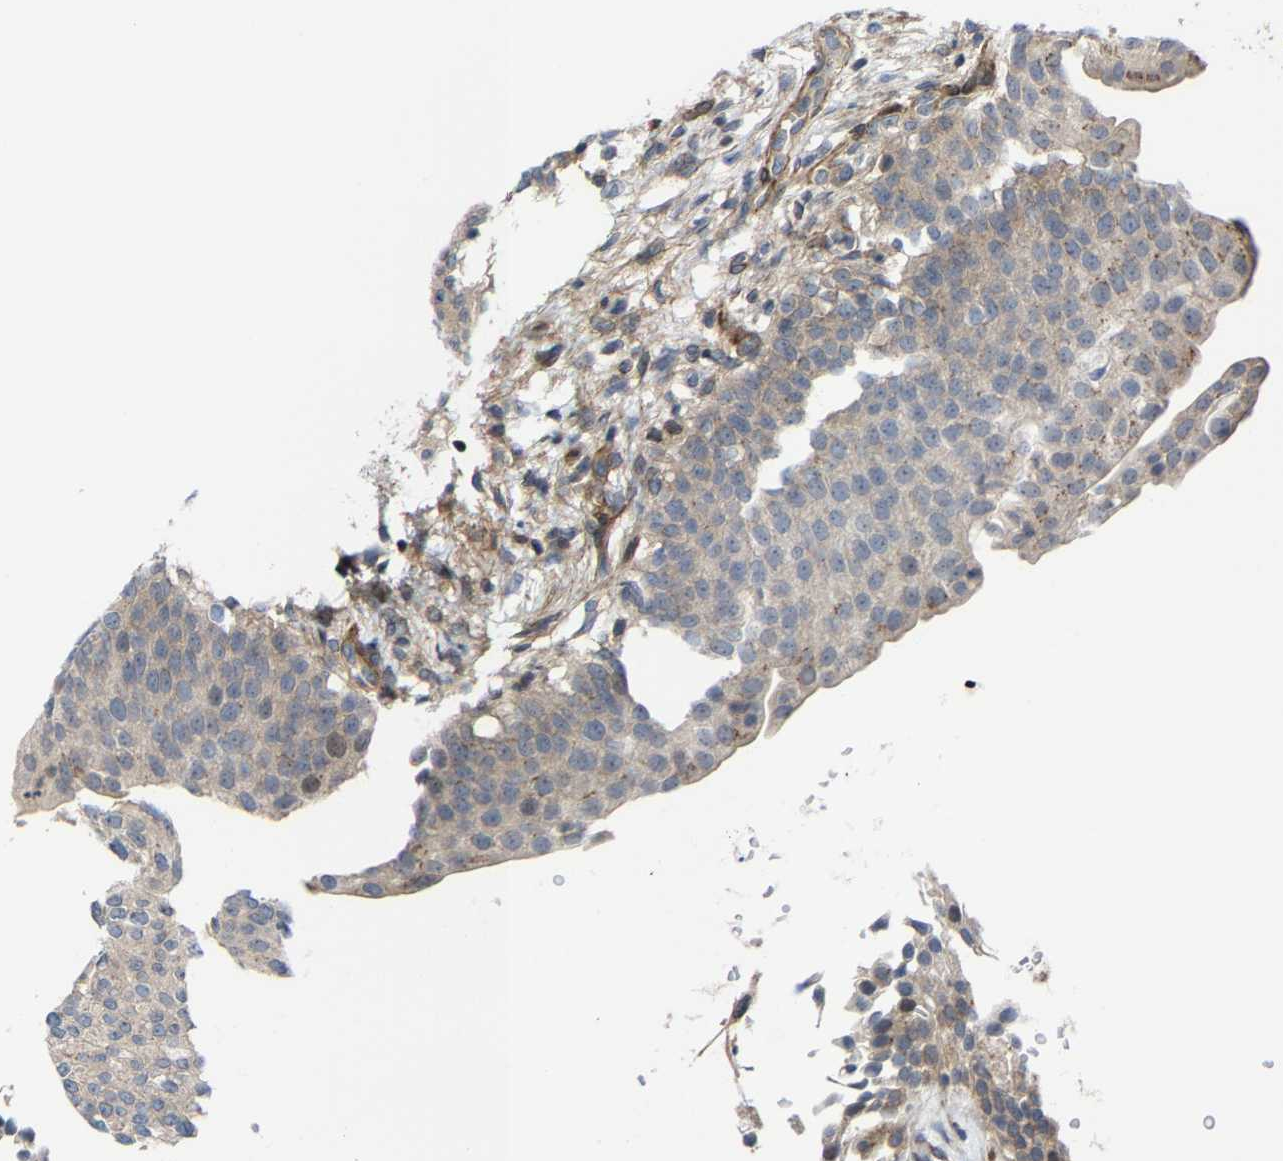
{"staining": {"intensity": "weak", "quantity": ">75%", "location": "cytoplasmic/membranous"}, "tissue": "urinary bladder", "cell_type": "Urothelial cells", "image_type": "normal", "snomed": [{"axis": "morphology", "description": "Normal tissue, NOS"}, {"axis": "topography", "description": "Urinary bladder"}], "caption": "Protein staining reveals weak cytoplasmic/membranous staining in about >75% of urothelial cells in normal urinary bladder.", "gene": "TGFB1I1", "patient": {"sex": "female", "age": 60}}